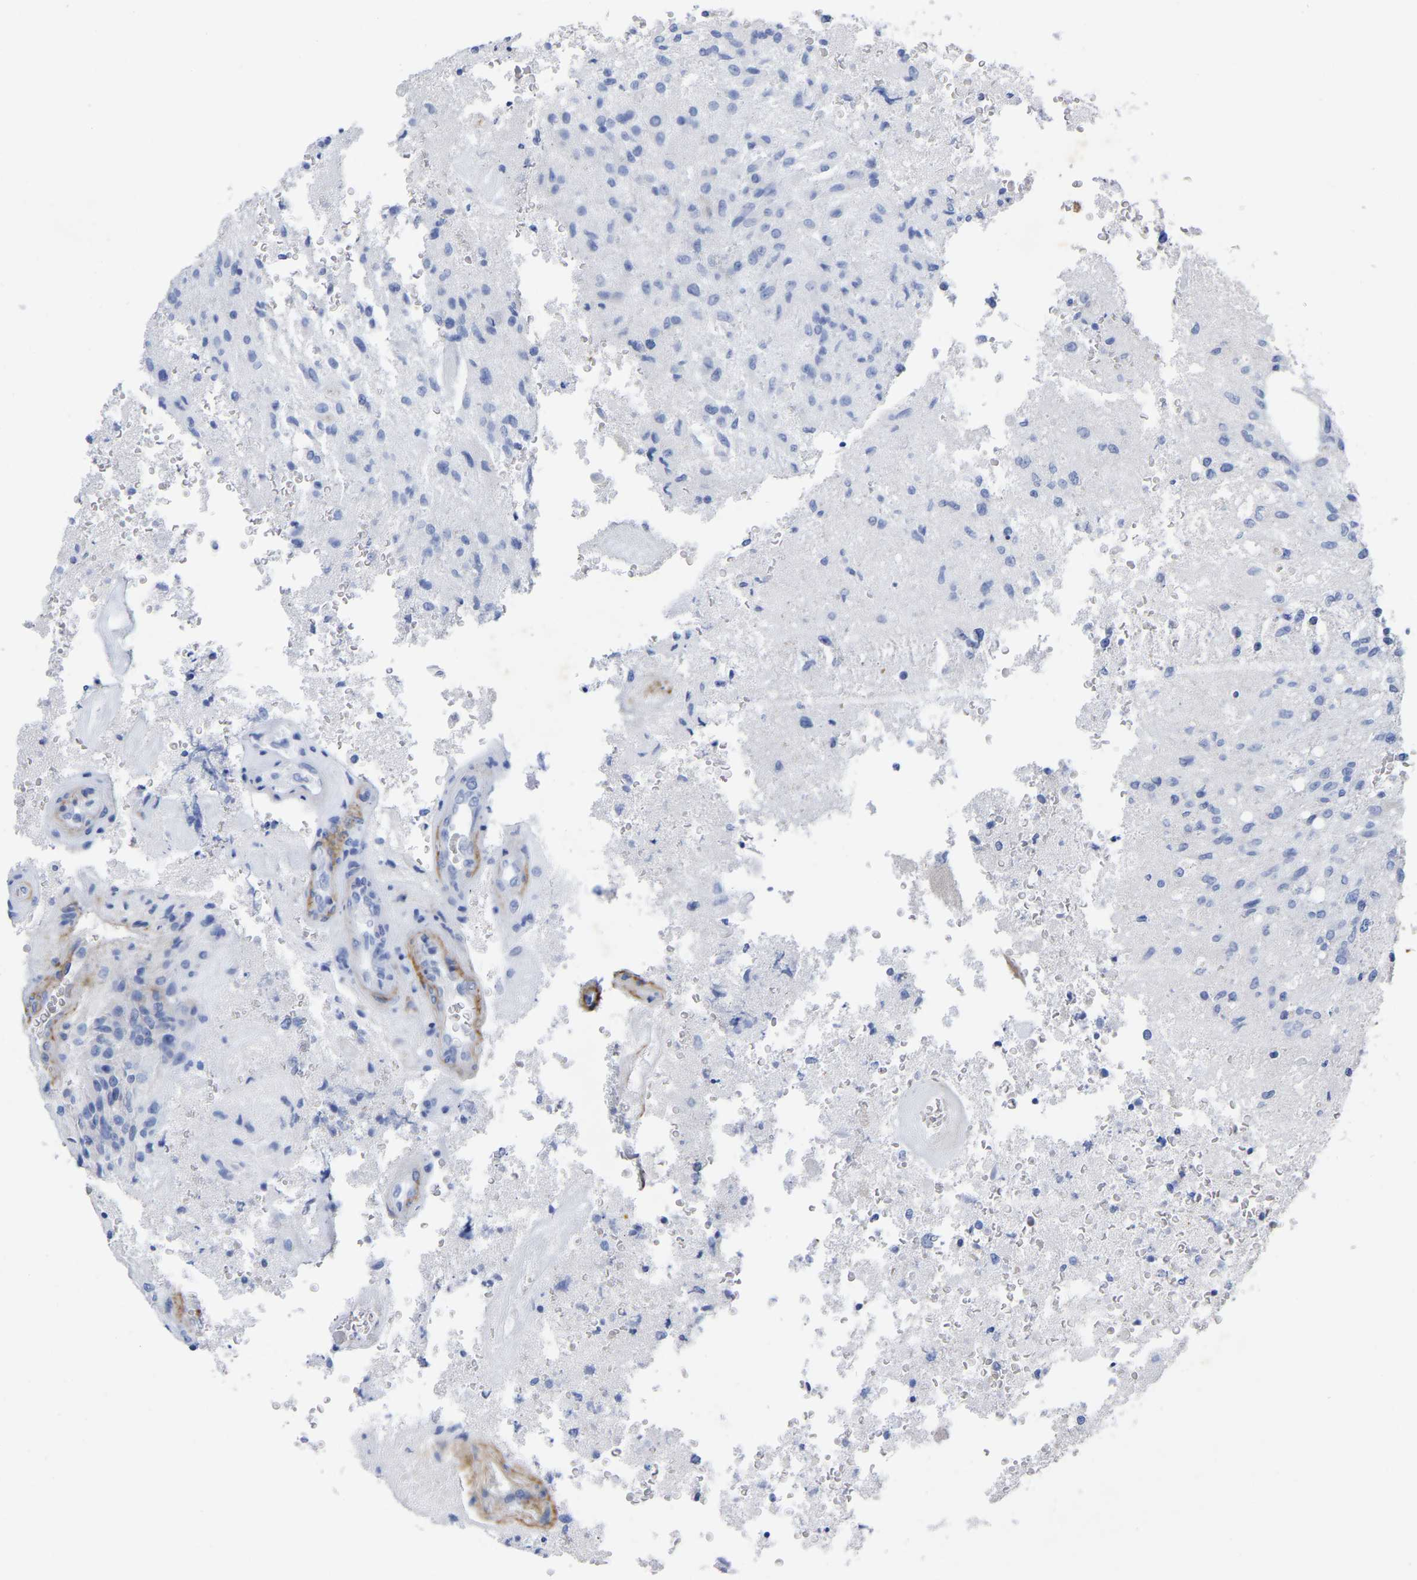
{"staining": {"intensity": "negative", "quantity": "none", "location": "none"}, "tissue": "glioma", "cell_type": "Tumor cells", "image_type": "cancer", "snomed": [{"axis": "morphology", "description": "Normal tissue, NOS"}, {"axis": "morphology", "description": "Glioma, malignant, High grade"}, {"axis": "topography", "description": "Cerebral cortex"}], "caption": "Tumor cells show no significant expression in glioma. (Immunohistochemistry, brightfield microscopy, high magnification).", "gene": "HAPLN1", "patient": {"sex": "male", "age": 77}}